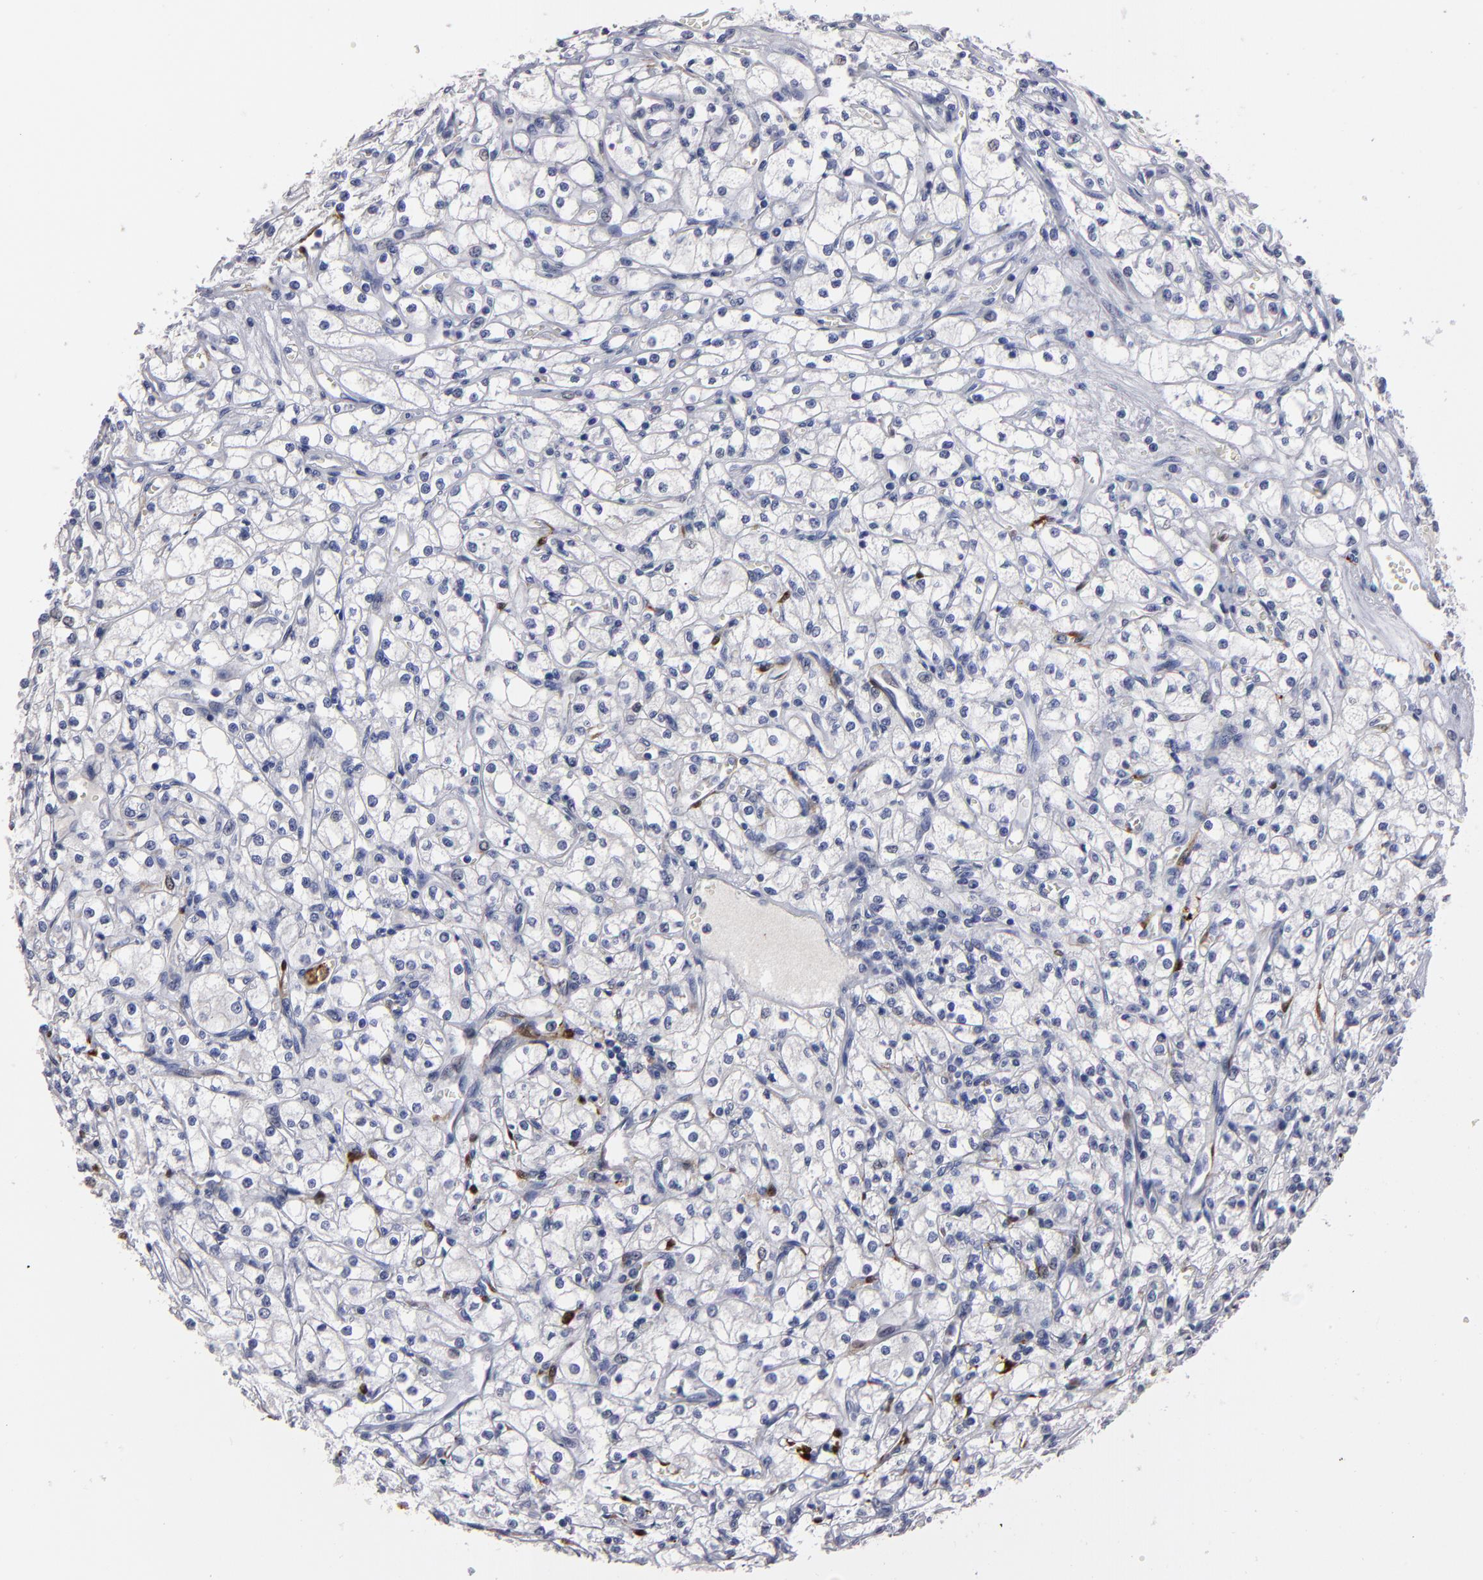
{"staining": {"intensity": "negative", "quantity": "none", "location": "none"}, "tissue": "renal cancer", "cell_type": "Tumor cells", "image_type": "cancer", "snomed": [{"axis": "morphology", "description": "Adenocarcinoma, NOS"}, {"axis": "topography", "description": "Kidney"}], "caption": "Histopathology image shows no significant protein staining in tumor cells of renal cancer.", "gene": "FABP4", "patient": {"sex": "male", "age": 61}}